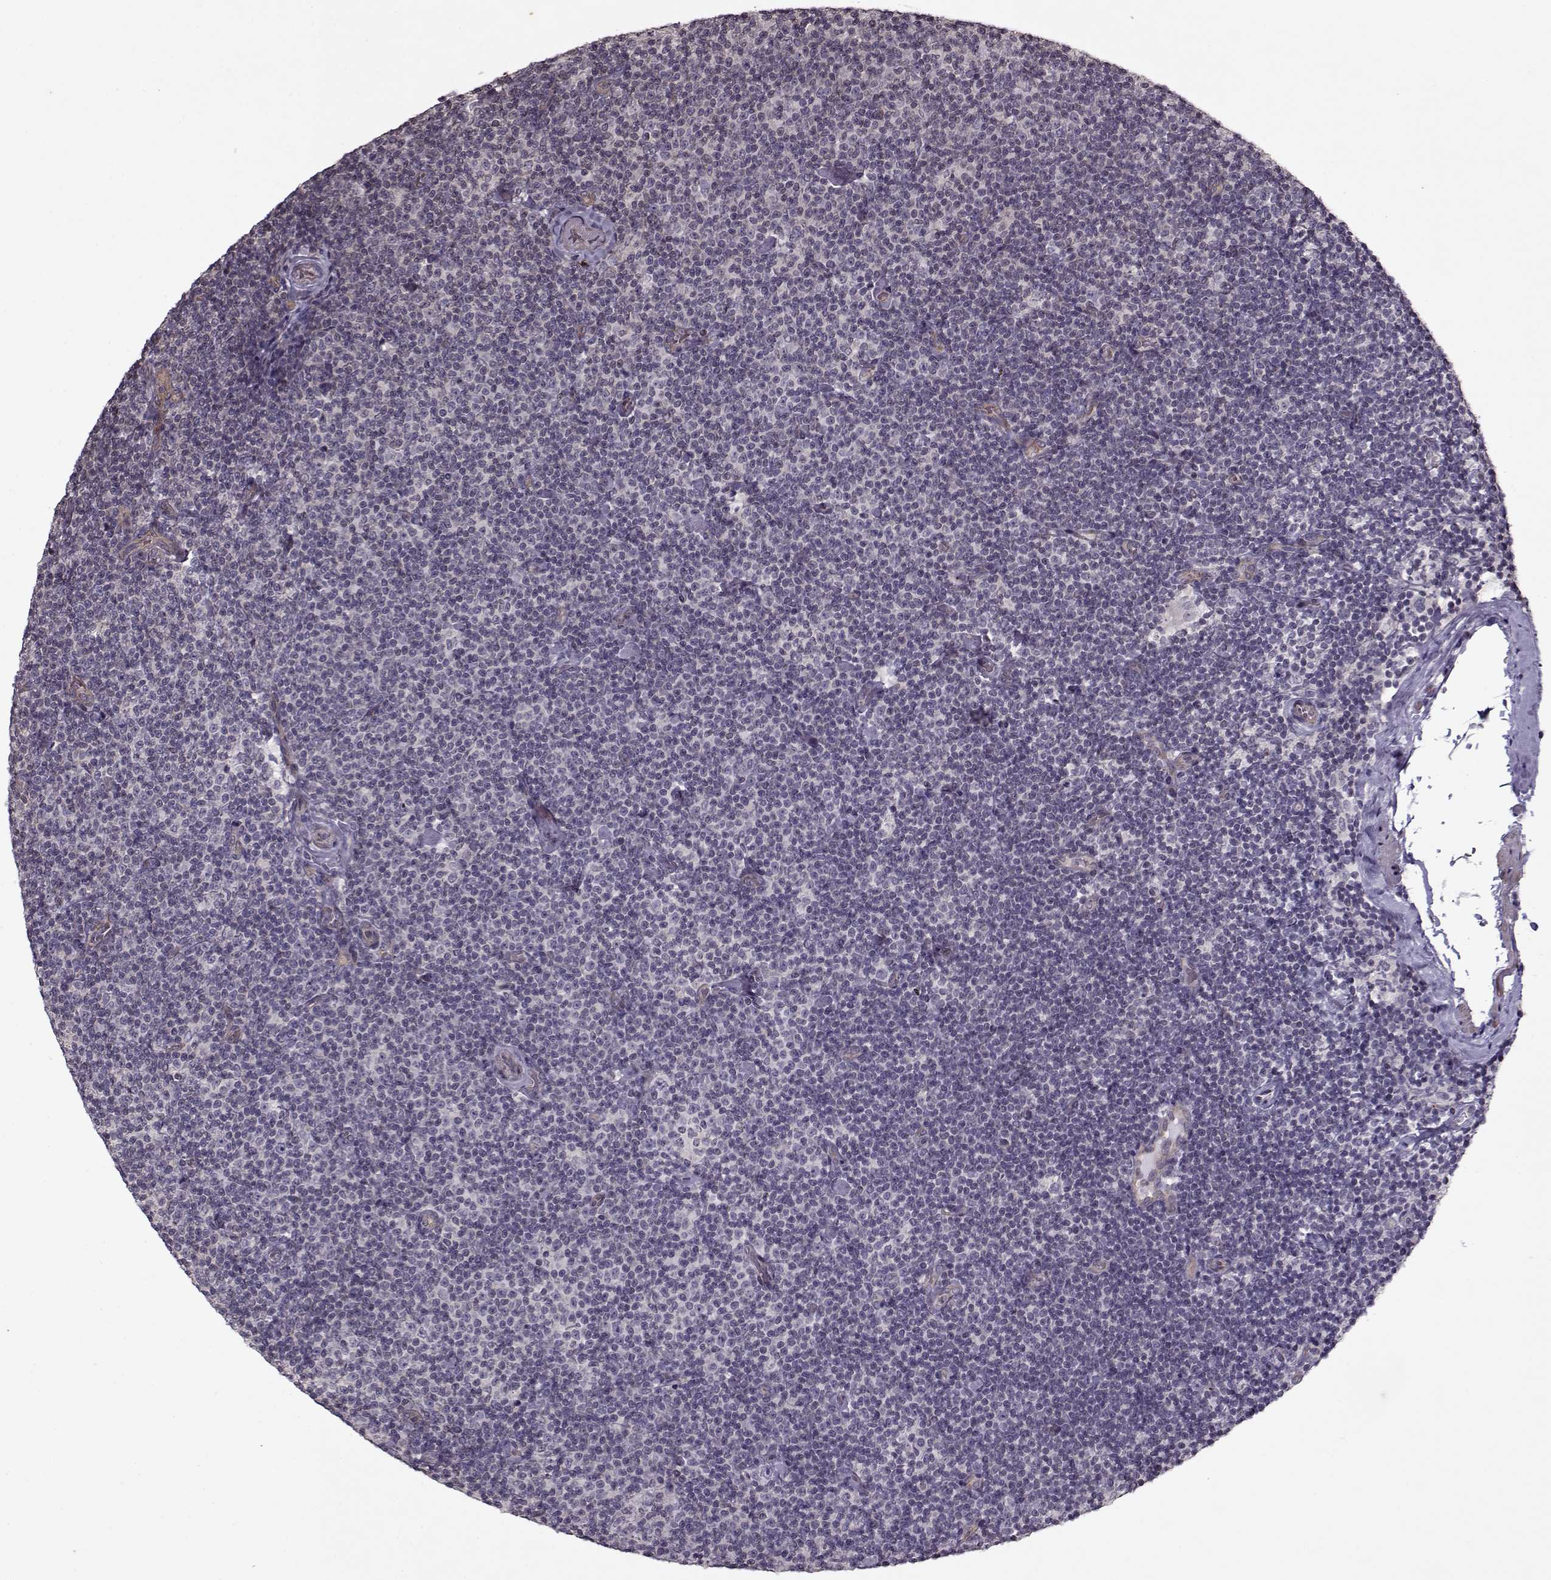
{"staining": {"intensity": "negative", "quantity": "none", "location": "none"}, "tissue": "lymphoma", "cell_type": "Tumor cells", "image_type": "cancer", "snomed": [{"axis": "morphology", "description": "Malignant lymphoma, non-Hodgkin's type, Low grade"}, {"axis": "topography", "description": "Lymph node"}], "caption": "Tumor cells show no significant positivity in lymphoma.", "gene": "KRT9", "patient": {"sex": "male", "age": 81}}